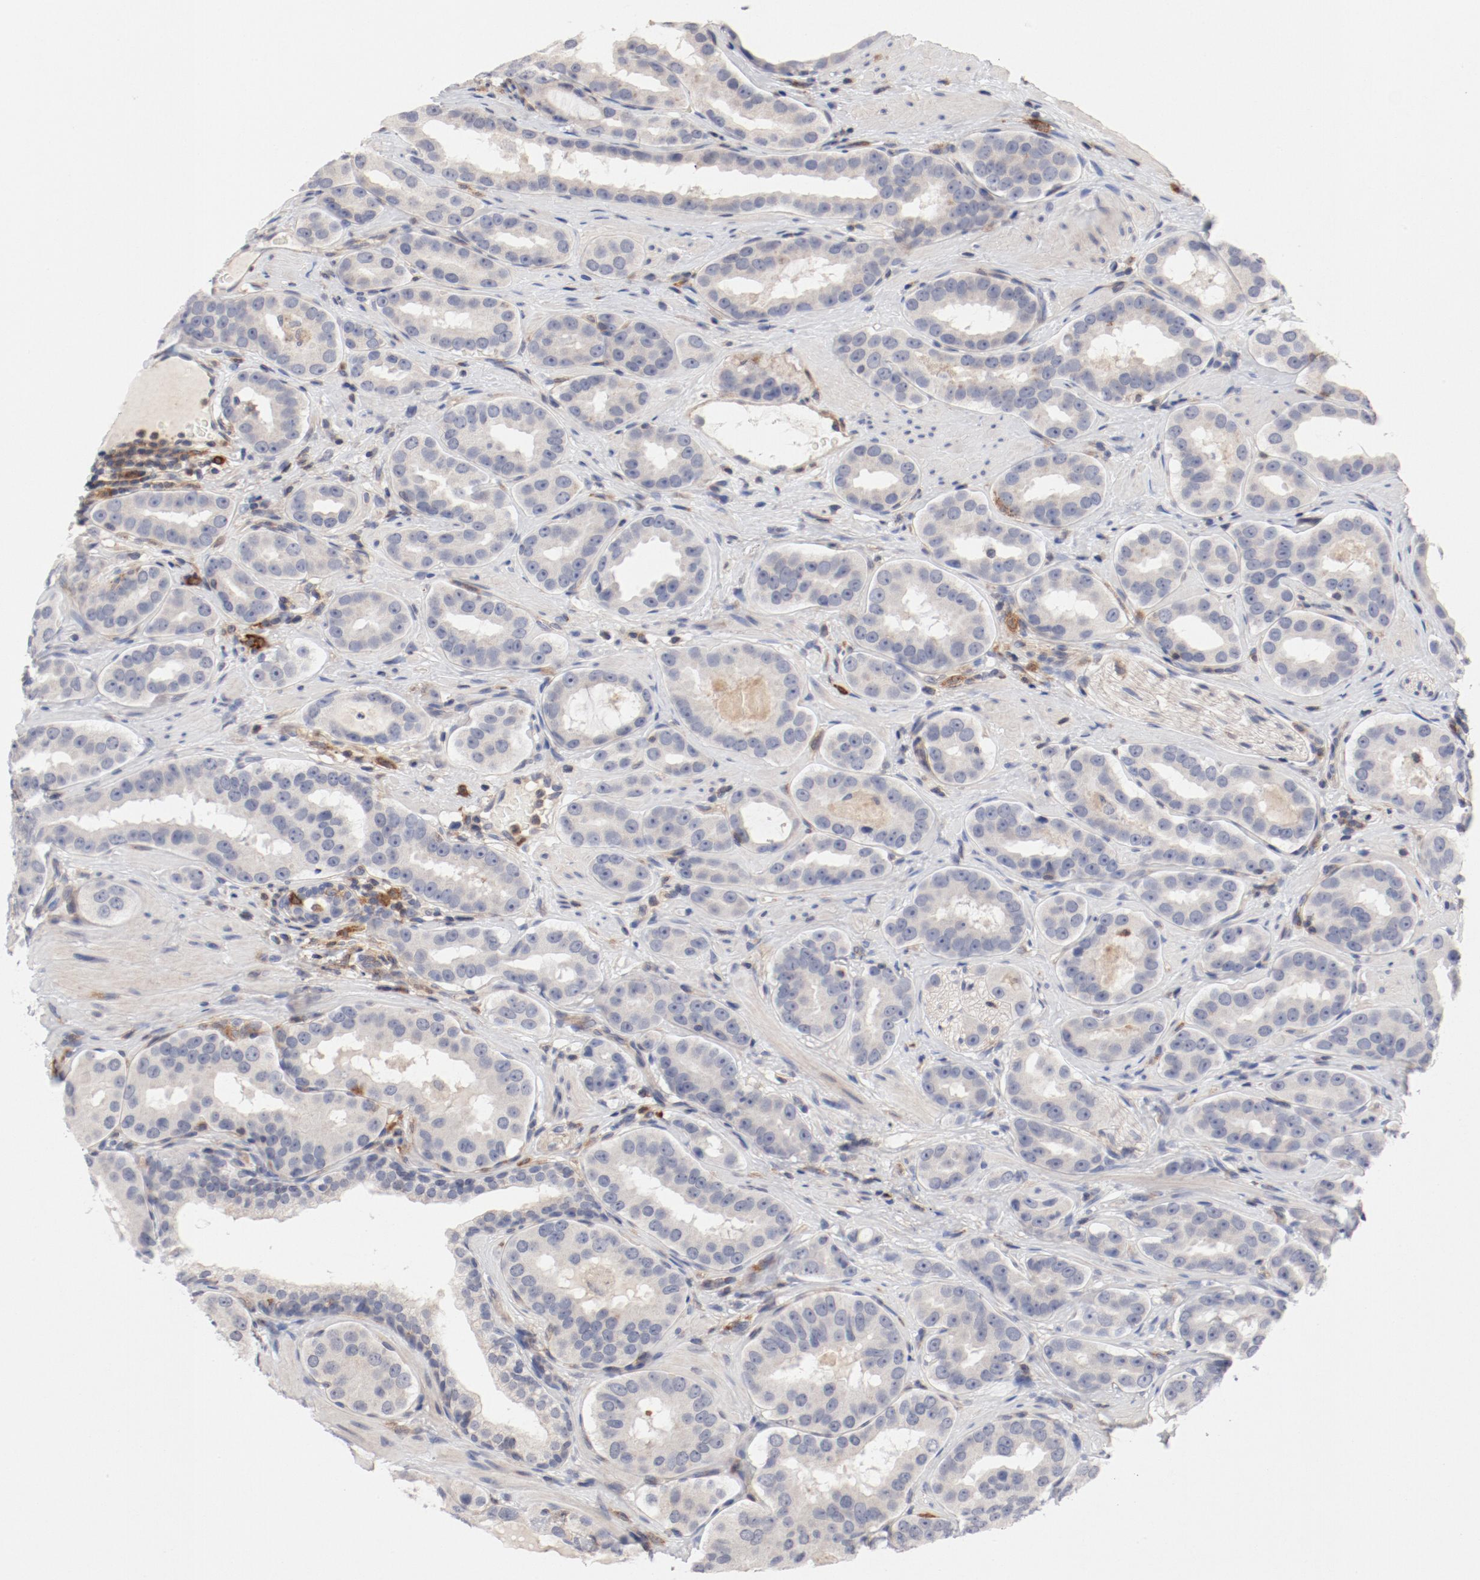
{"staining": {"intensity": "negative", "quantity": "none", "location": "none"}, "tissue": "prostate cancer", "cell_type": "Tumor cells", "image_type": "cancer", "snomed": [{"axis": "morphology", "description": "Adenocarcinoma, Low grade"}, {"axis": "topography", "description": "Prostate"}], "caption": "This histopathology image is of adenocarcinoma (low-grade) (prostate) stained with immunohistochemistry to label a protein in brown with the nuclei are counter-stained blue. There is no positivity in tumor cells. (DAB immunohistochemistry (IHC) visualized using brightfield microscopy, high magnification).", "gene": "CBL", "patient": {"sex": "male", "age": 59}}